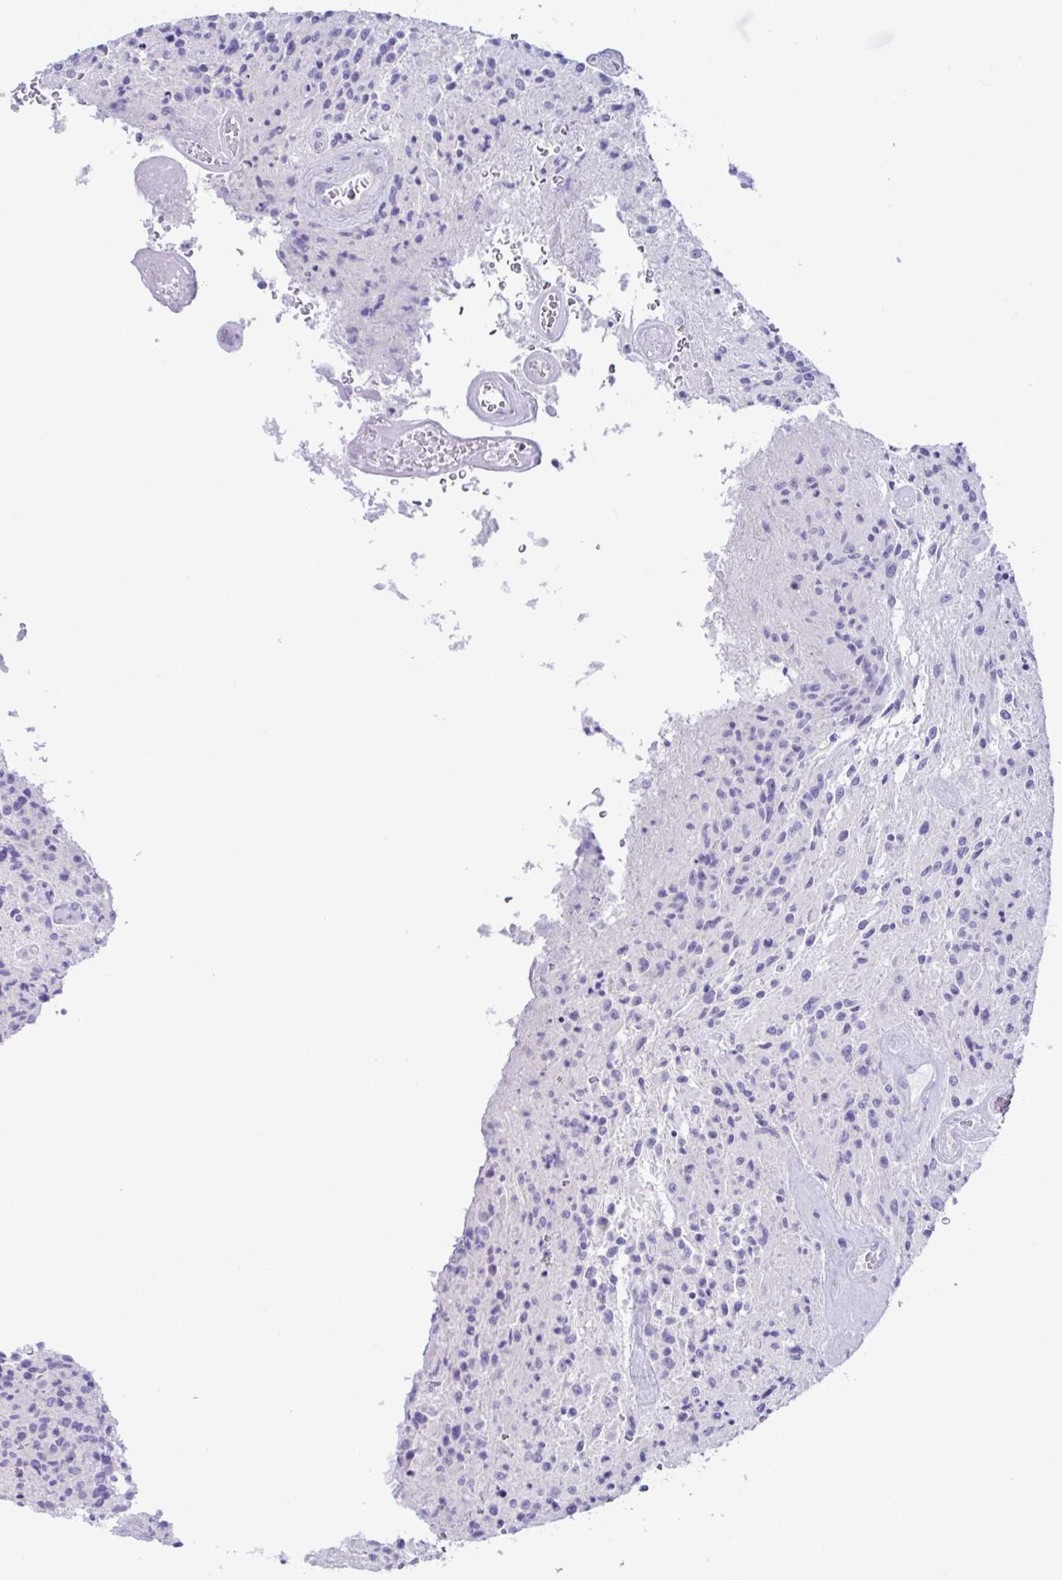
{"staining": {"intensity": "negative", "quantity": "none", "location": "none"}, "tissue": "glioma", "cell_type": "Tumor cells", "image_type": "cancer", "snomed": [{"axis": "morphology", "description": "Normal tissue, NOS"}, {"axis": "morphology", "description": "Glioma, malignant, High grade"}, {"axis": "topography", "description": "Cerebral cortex"}], "caption": "A histopathology image of human glioma is negative for staining in tumor cells.", "gene": "MED11", "patient": {"sex": "male", "age": 56}}